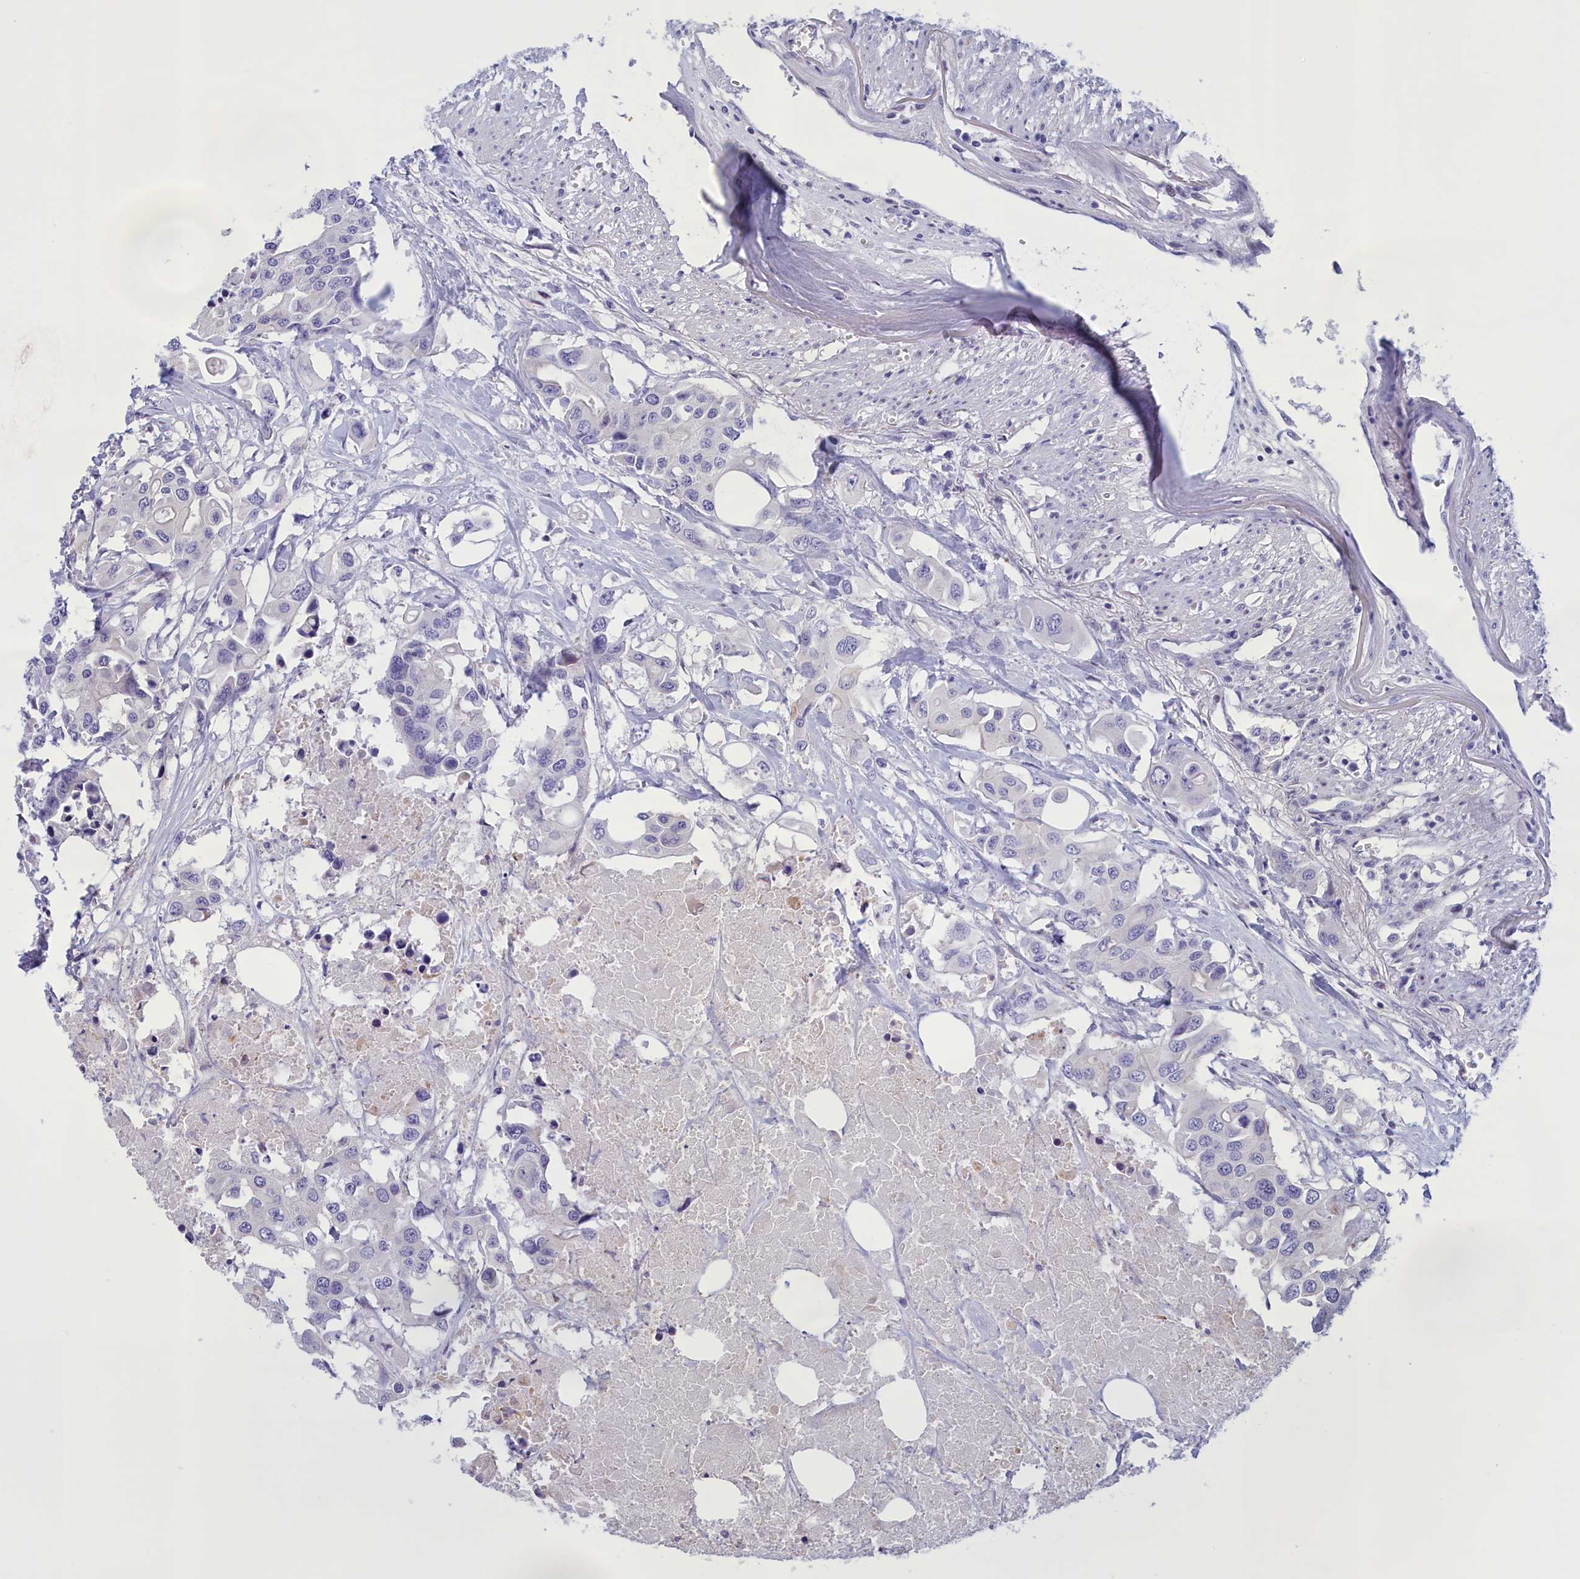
{"staining": {"intensity": "negative", "quantity": "none", "location": "none"}, "tissue": "colorectal cancer", "cell_type": "Tumor cells", "image_type": "cancer", "snomed": [{"axis": "morphology", "description": "Adenocarcinoma, NOS"}, {"axis": "topography", "description": "Colon"}], "caption": "Human adenocarcinoma (colorectal) stained for a protein using immunohistochemistry displays no expression in tumor cells.", "gene": "CORO2A", "patient": {"sex": "male", "age": 77}}